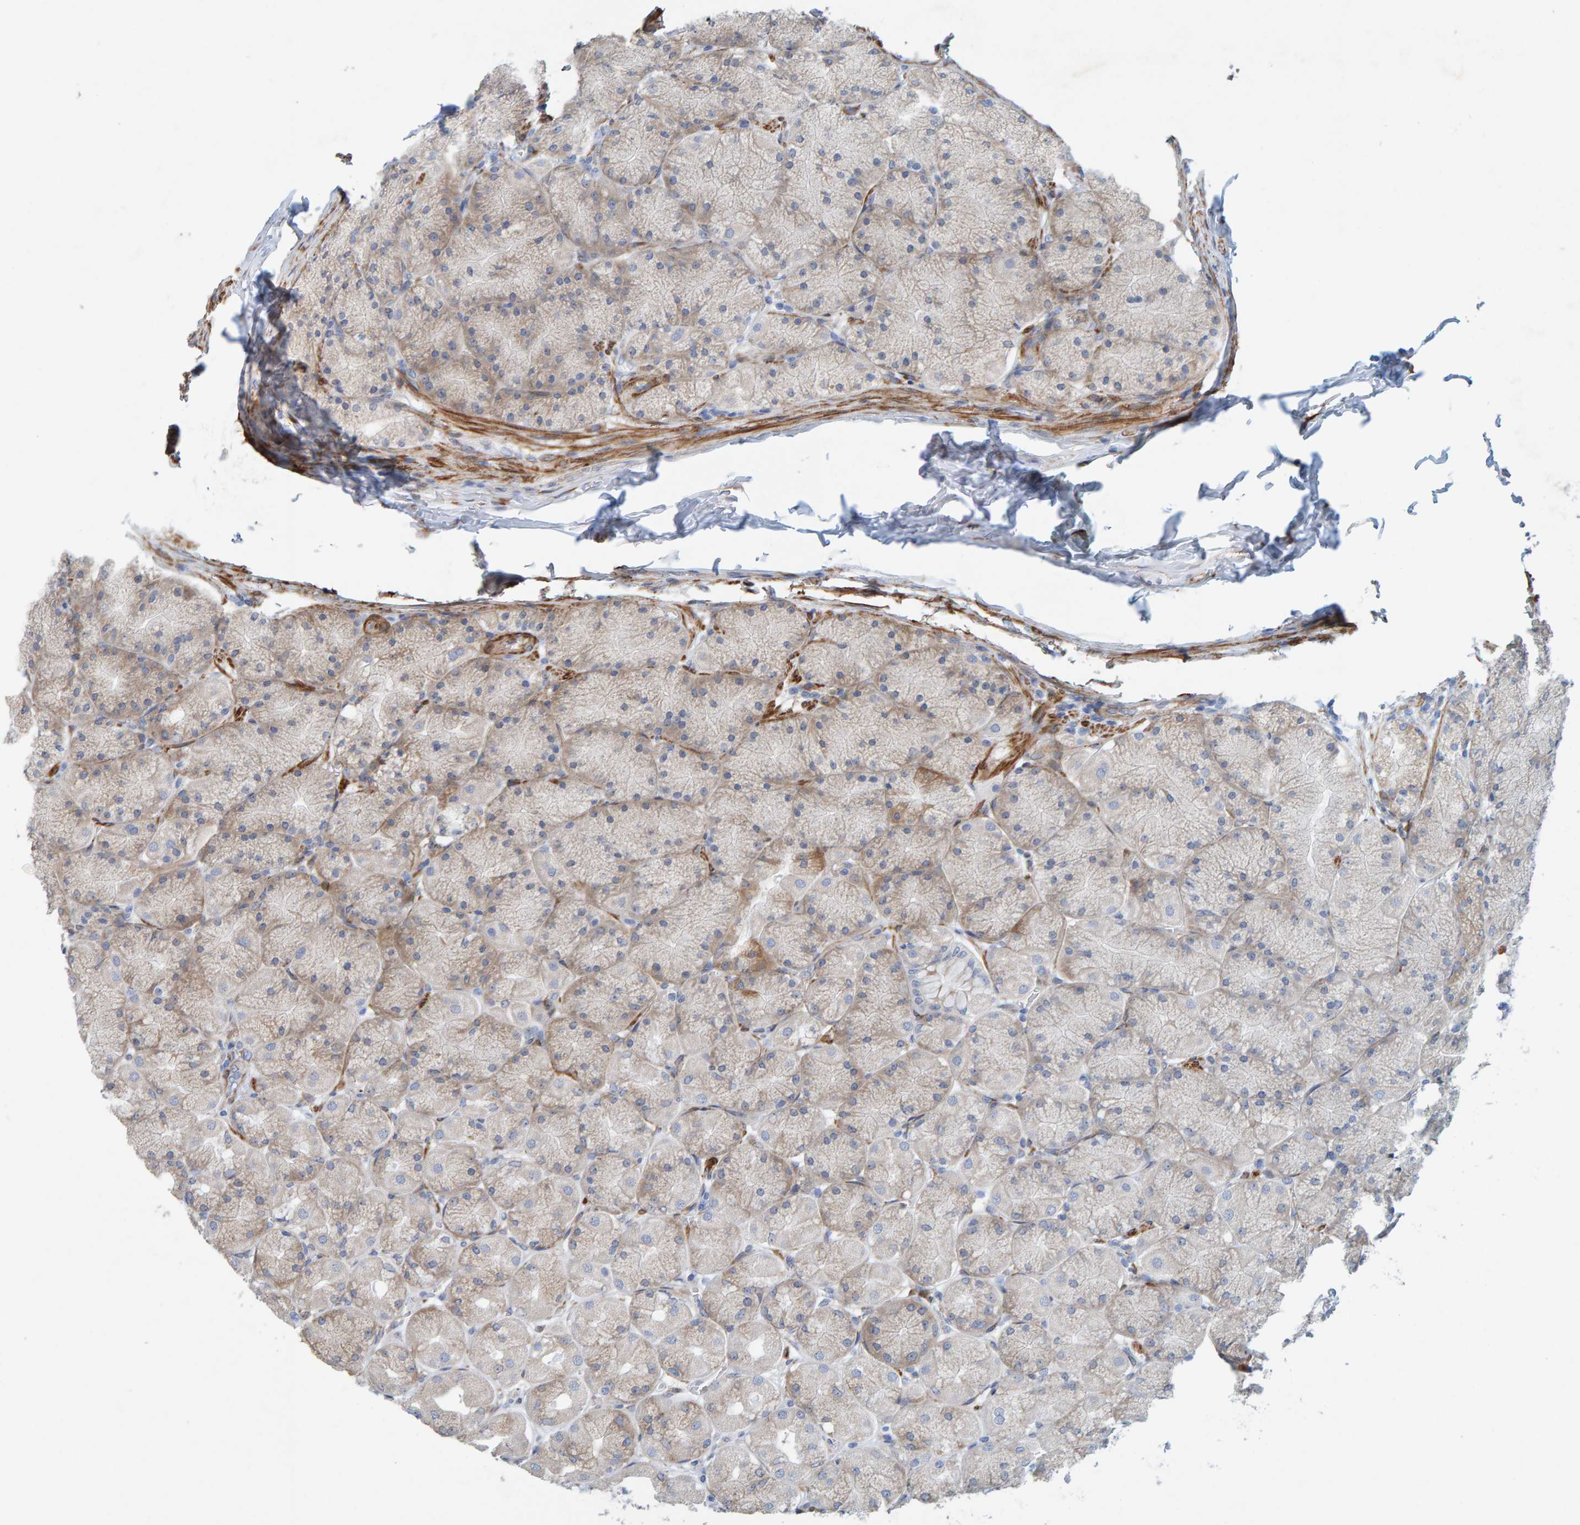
{"staining": {"intensity": "moderate", "quantity": "25%-75%", "location": "cytoplasmic/membranous"}, "tissue": "stomach", "cell_type": "Glandular cells", "image_type": "normal", "snomed": [{"axis": "morphology", "description": "Normal tissue, NOS"}, {"axis": "topography", "description": "Stomach, upper"}], "caption": "Protein expression analysis of normal human stomach reveals moderate cytoplasmic/membranous staining in approximately 25%-75% of glandular cells. The staining was performed using DAB, with brown indicating positive protein expression. Nuclei are stained blue with hematoxylin.", "gene": "MMP16", "patient": {"sex": "female", "age": 56}}